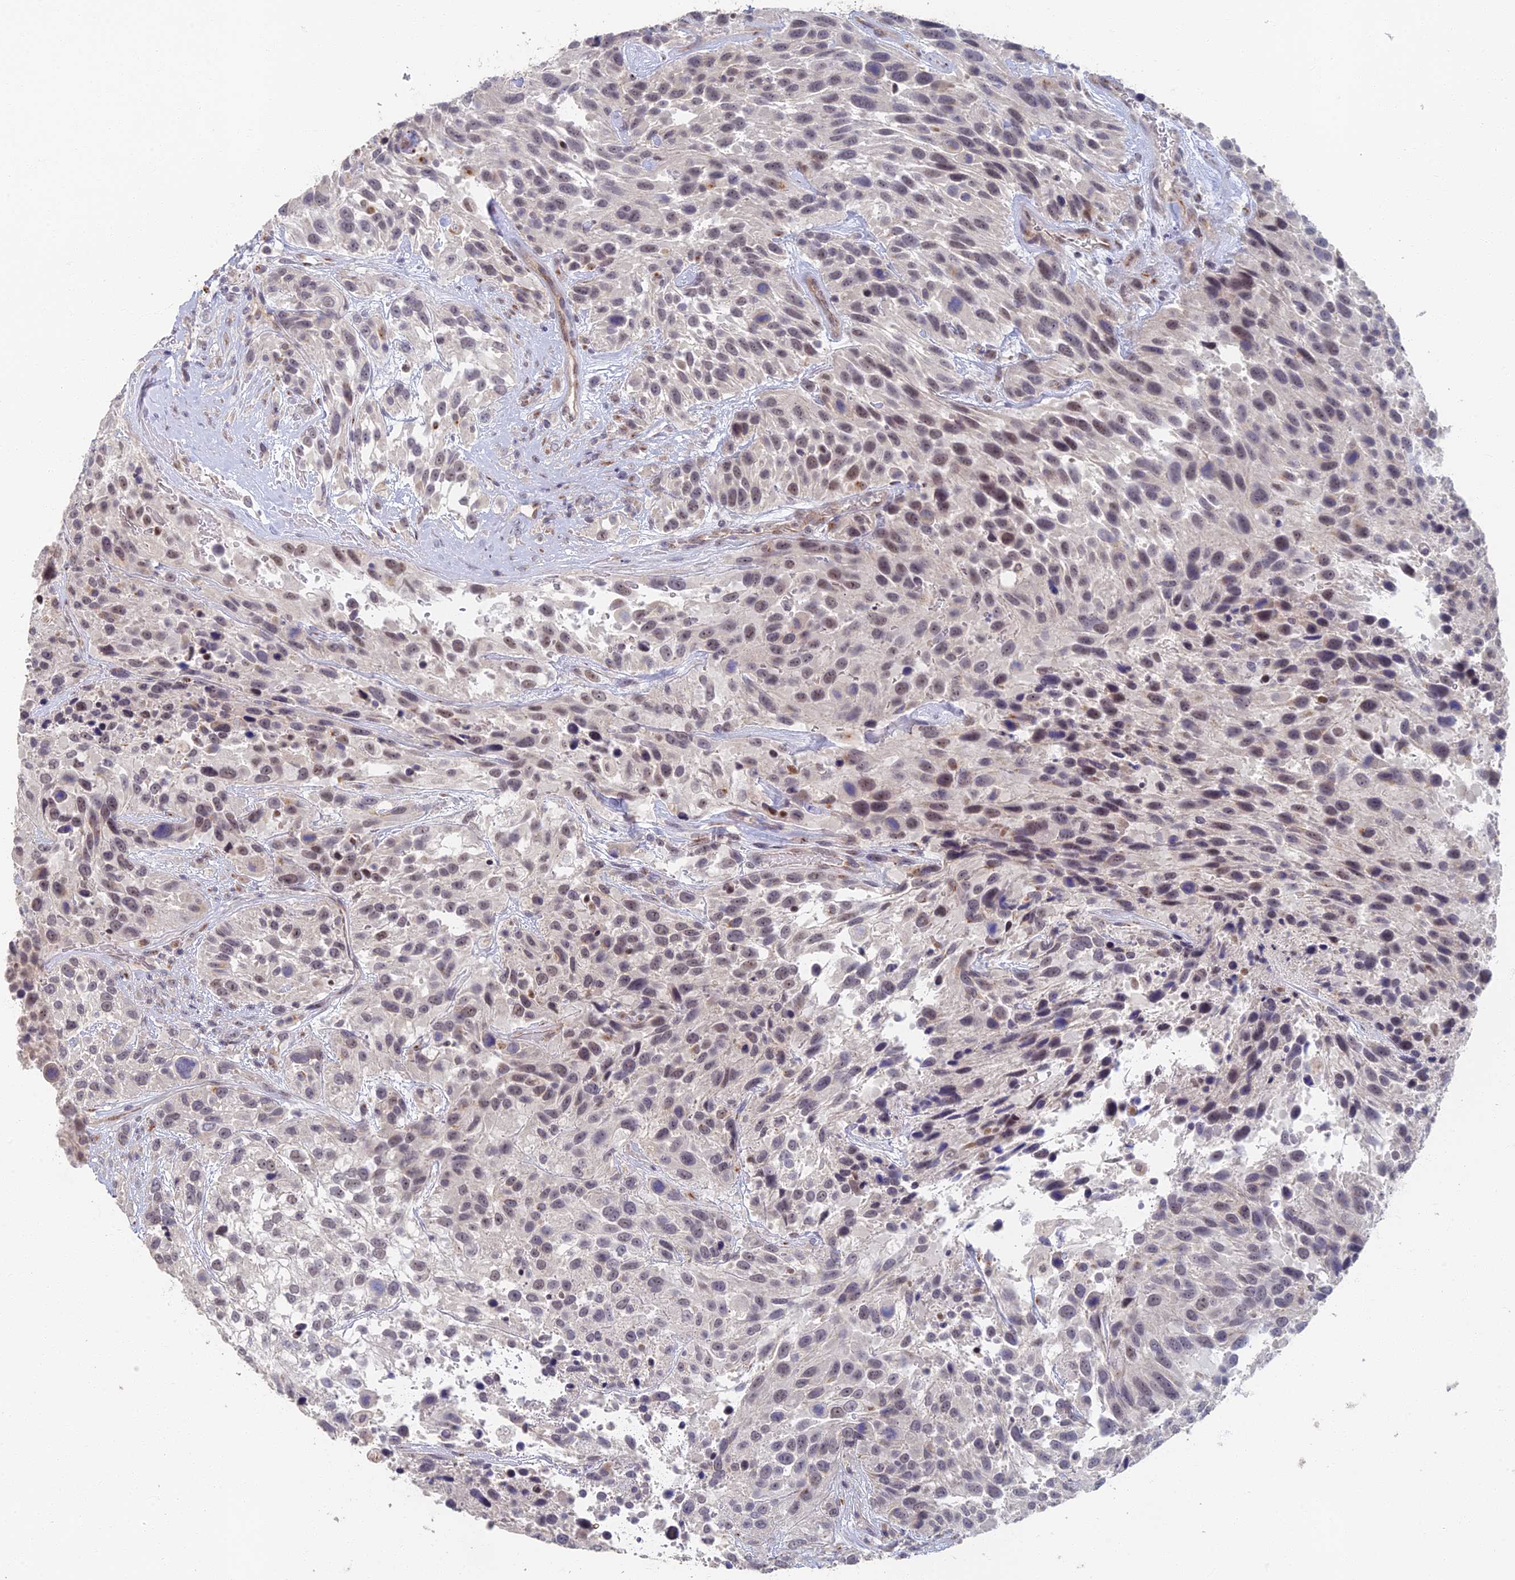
{"staining": {"intensity": "moderate", "quantity": "<25%", "location": "nuclear"}, "tissue": "urothelial cancer", "cell_type": "Tumor cells", "image_type": "cancer", "snomed": [{"axis": "morphology", "description": "Urothelial carcinoma, High grade"}, {"axis": "topography", "description": "Urinary bladder"}], "caption": "This micrograph displays immunohistochemistry (IHC) staining of high-grade urothelial carcinoma, with low moderate nuclear expression in approximately <25% of tumor cells.", "gene": "GPATCH1", "patient": {"sex": "female", "age": 70}}